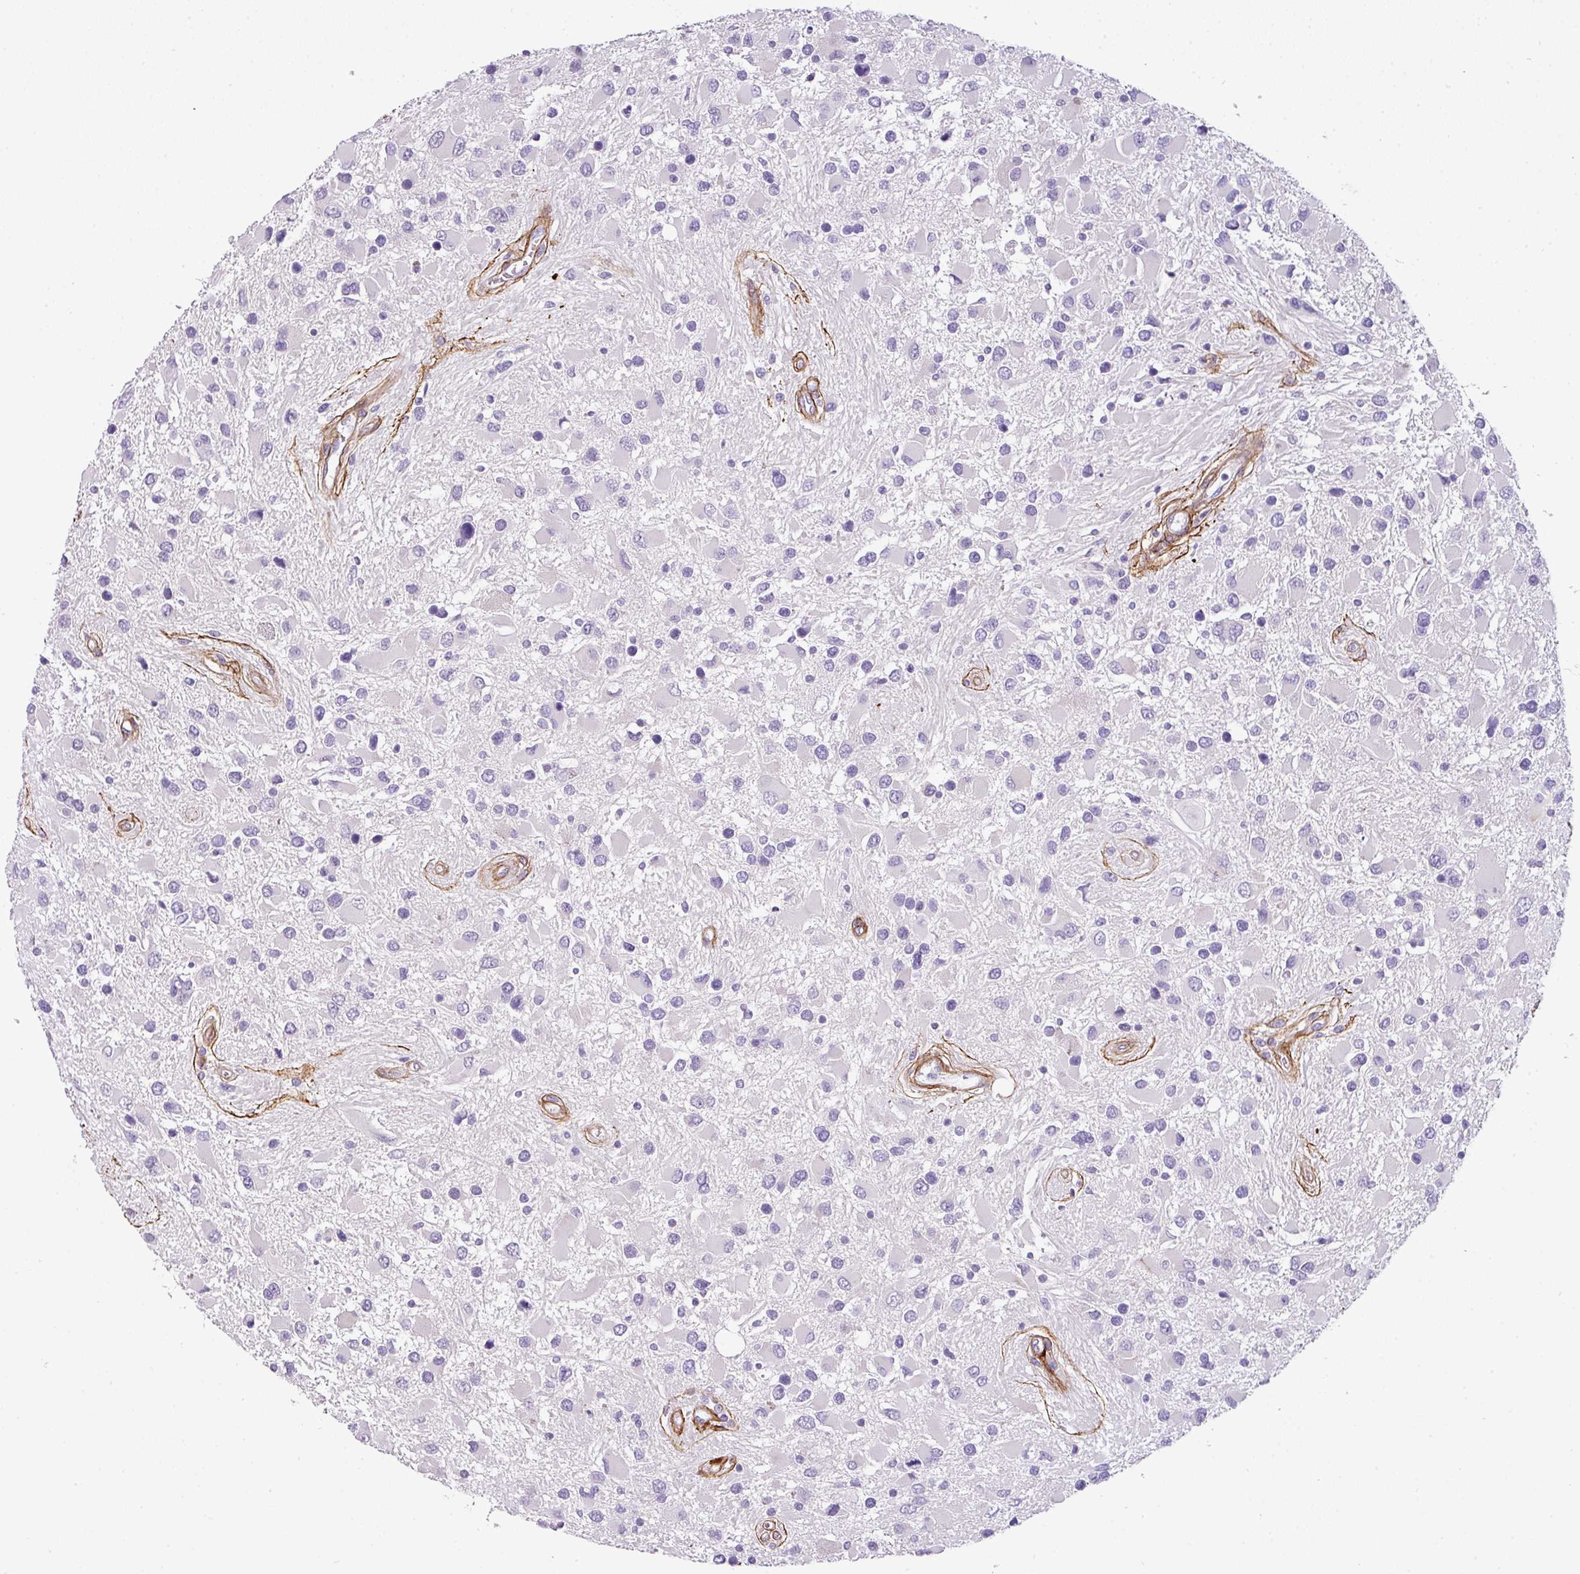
{"staining": {"intensity": "negative", "quantity": "none", "location": "none"}, "tissue": "glioma", "cell_type": "Tumor cells", "image_type": "cancer", "snomed": [{"axis": "morphology", "description": "Glioma, malignant, High grade"}, {"axis": "topography", "description": "Brain"}], "caption": "This is a image of immunohistochemistry (IHC) staining of malignant glioma (high-grade), which shows no expression in tumor cells.", "gene": "PARD6G", "patient": {"sex": "male", "age": 53}}